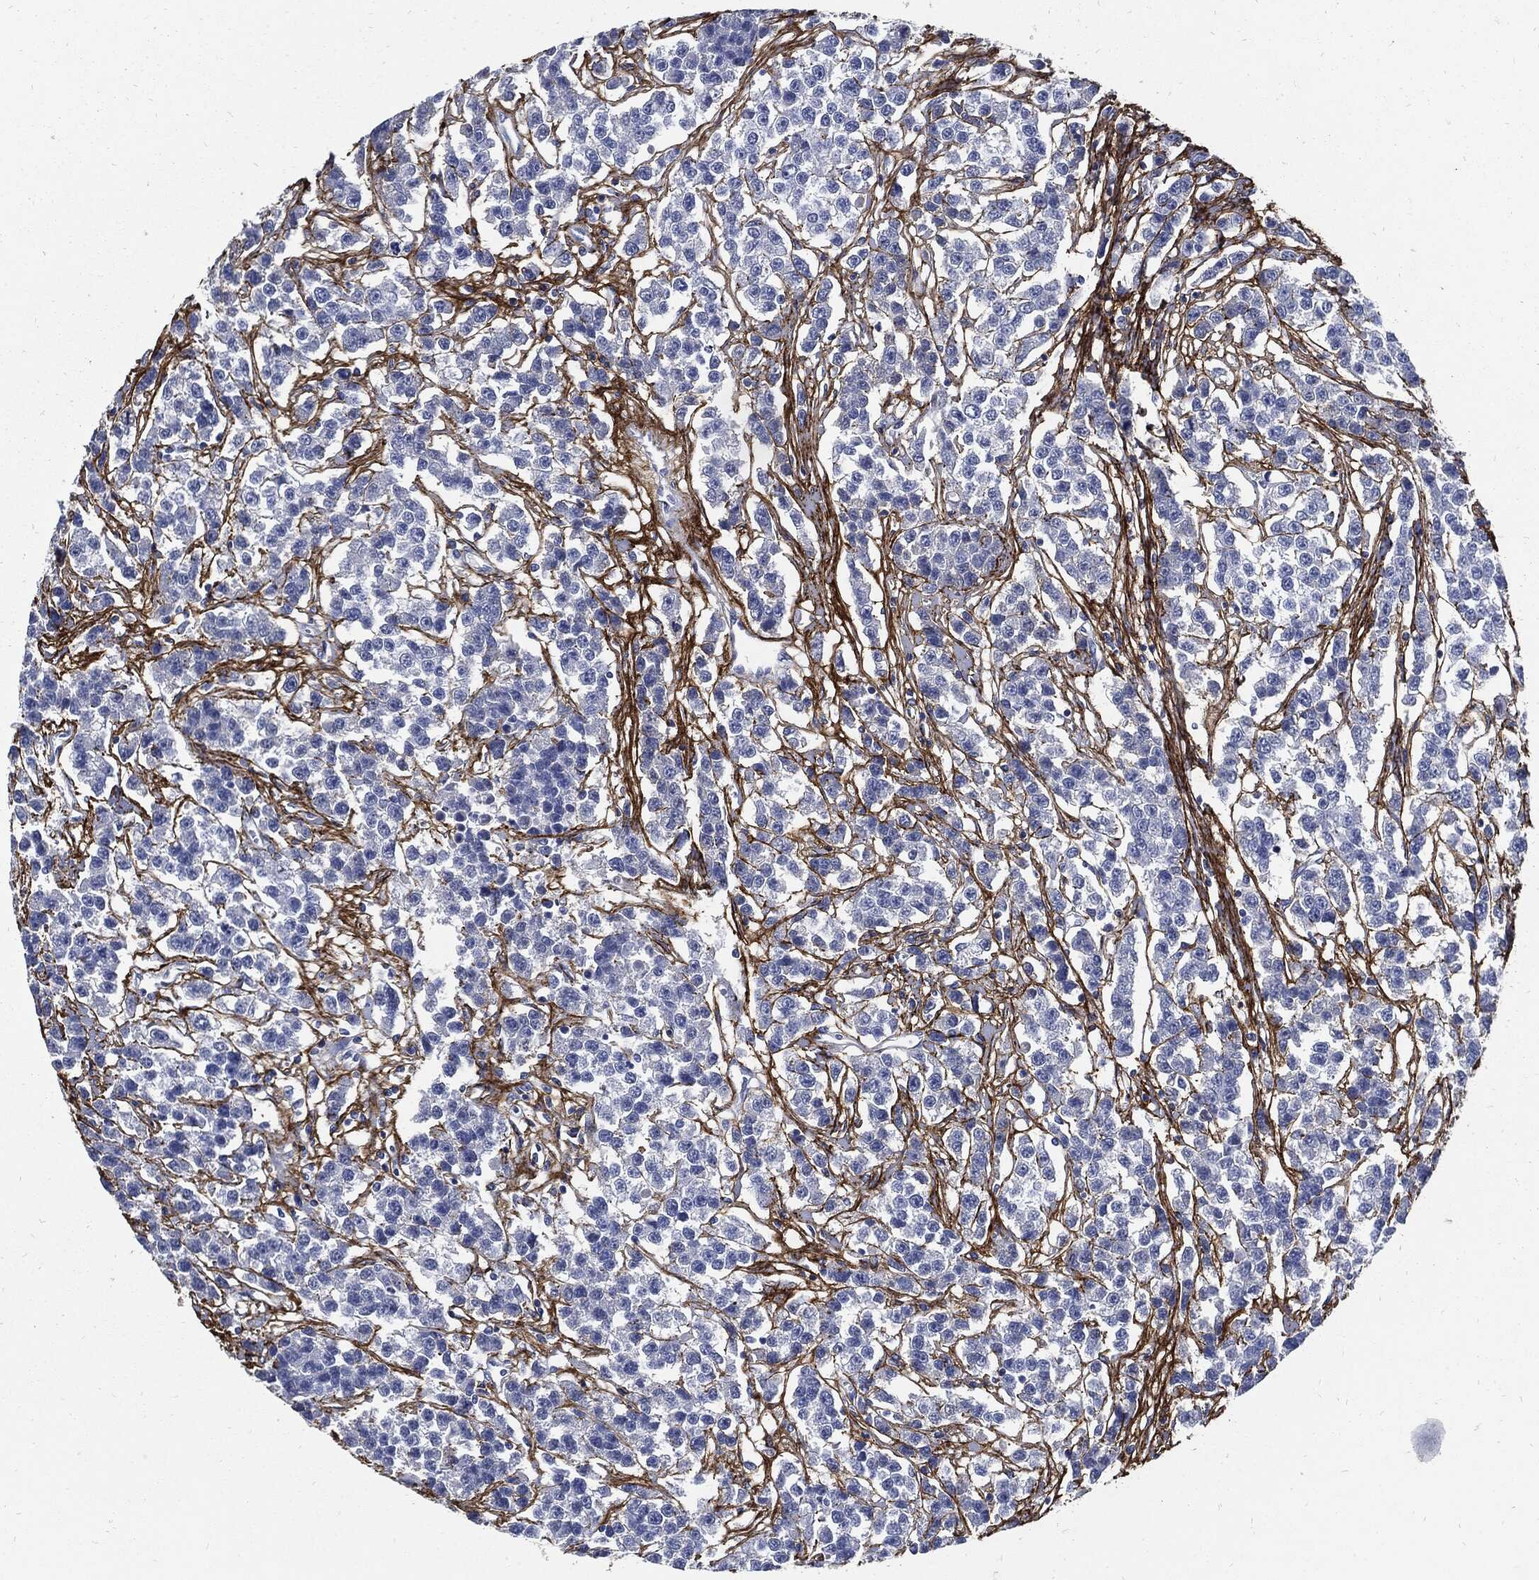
{"staining": {"intensity": "negative", "quantity": "none", "location": "none"}, "tissue": "testis cancer", "cell_type": "Tumor cells", "image_type": "cancer", "snomed": [{"axis": "morphology", "description": "Seminoma, NOS"}, {"axis": "topography", "description": "Testis"}], "caption": "A micrograph of human testis seminoma is negative for staining in tumor cells. (Stains: DAB IHC with hematoxylin counter stain, Microscopy: brightfield microscopy at high magnification).", "gene": "FBN1", "patient": {"sex": "male", "age": 59}}